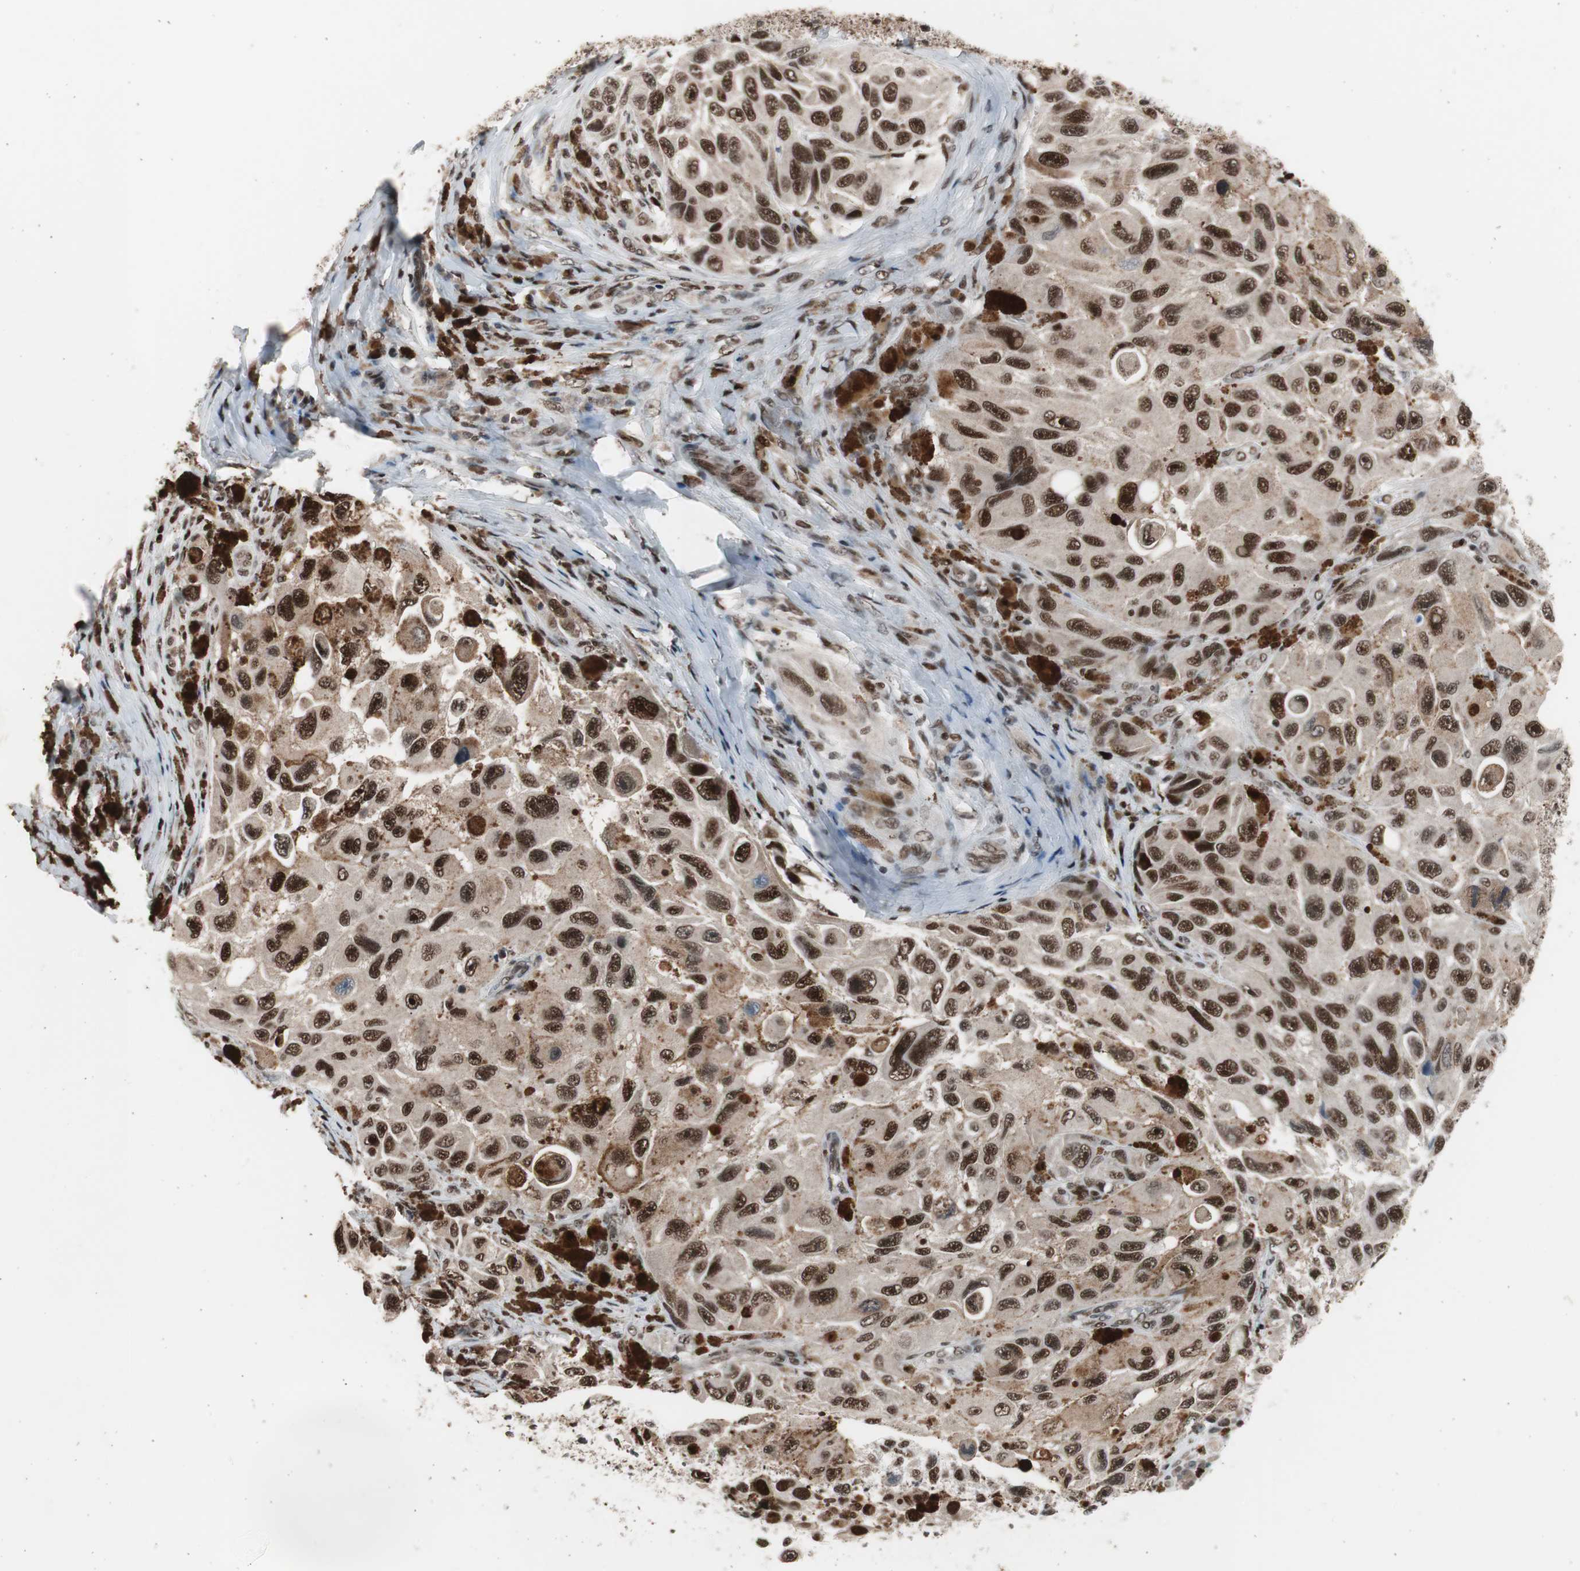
{"staining": {"intensity": "strong", "quantity": ">75%", "location": "nuclear"}, "tissue": "melanoma", "cell_type": "Tumor cells", "image_type": "cancer", "snomed": [{"axis": "morphology", "description": "Malignant melanoma, NOS"}, {"axis": "topography", "description": "Skin"}], "caption": "Tumor cells show high levels of strong nuclear positivity in about >75% of cells in melanoma.", "gene": "RPA1", "patient": {"sex": "female", "age": 73}}